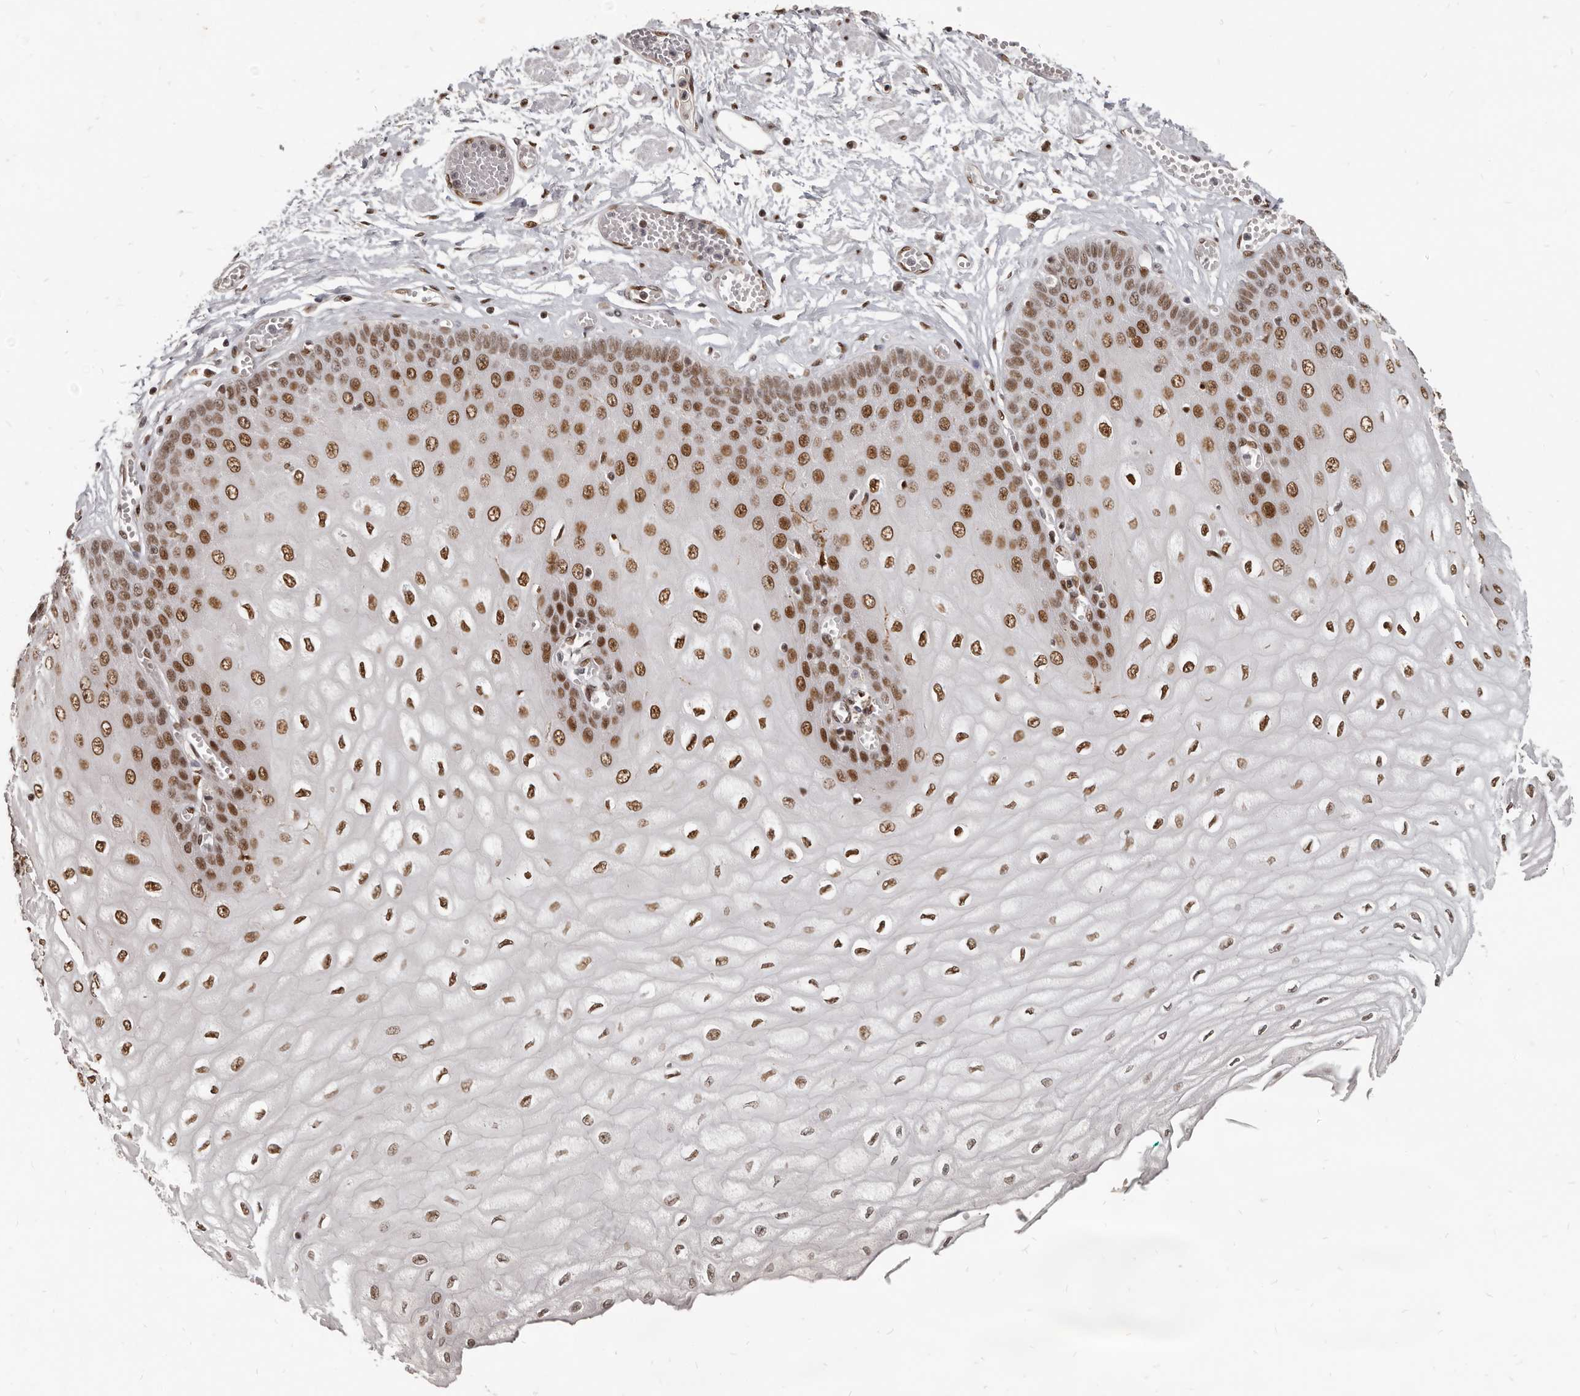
{"staining": {"intensity": "moderate", "quantity": ">75%", "location": "nuclear"}, "tissue": "esophagus", "cell_type": "Squamous epithelial cells", "image_type": "normal", "snomed": [{"axis": "morphology", "description": "Normal tissue, NOS"}, {"axis": "topography", "description": "Esophagus"}], "caption": "A brown stain labels moderate nuclear positivity of a protein in squamous epithelial cells of benign human esophagus. (brown staining indicates protein expression, while blue staining denotes nuclei).", "gene": "ATF5", "patient": {"sex": "male", "age": 60}}